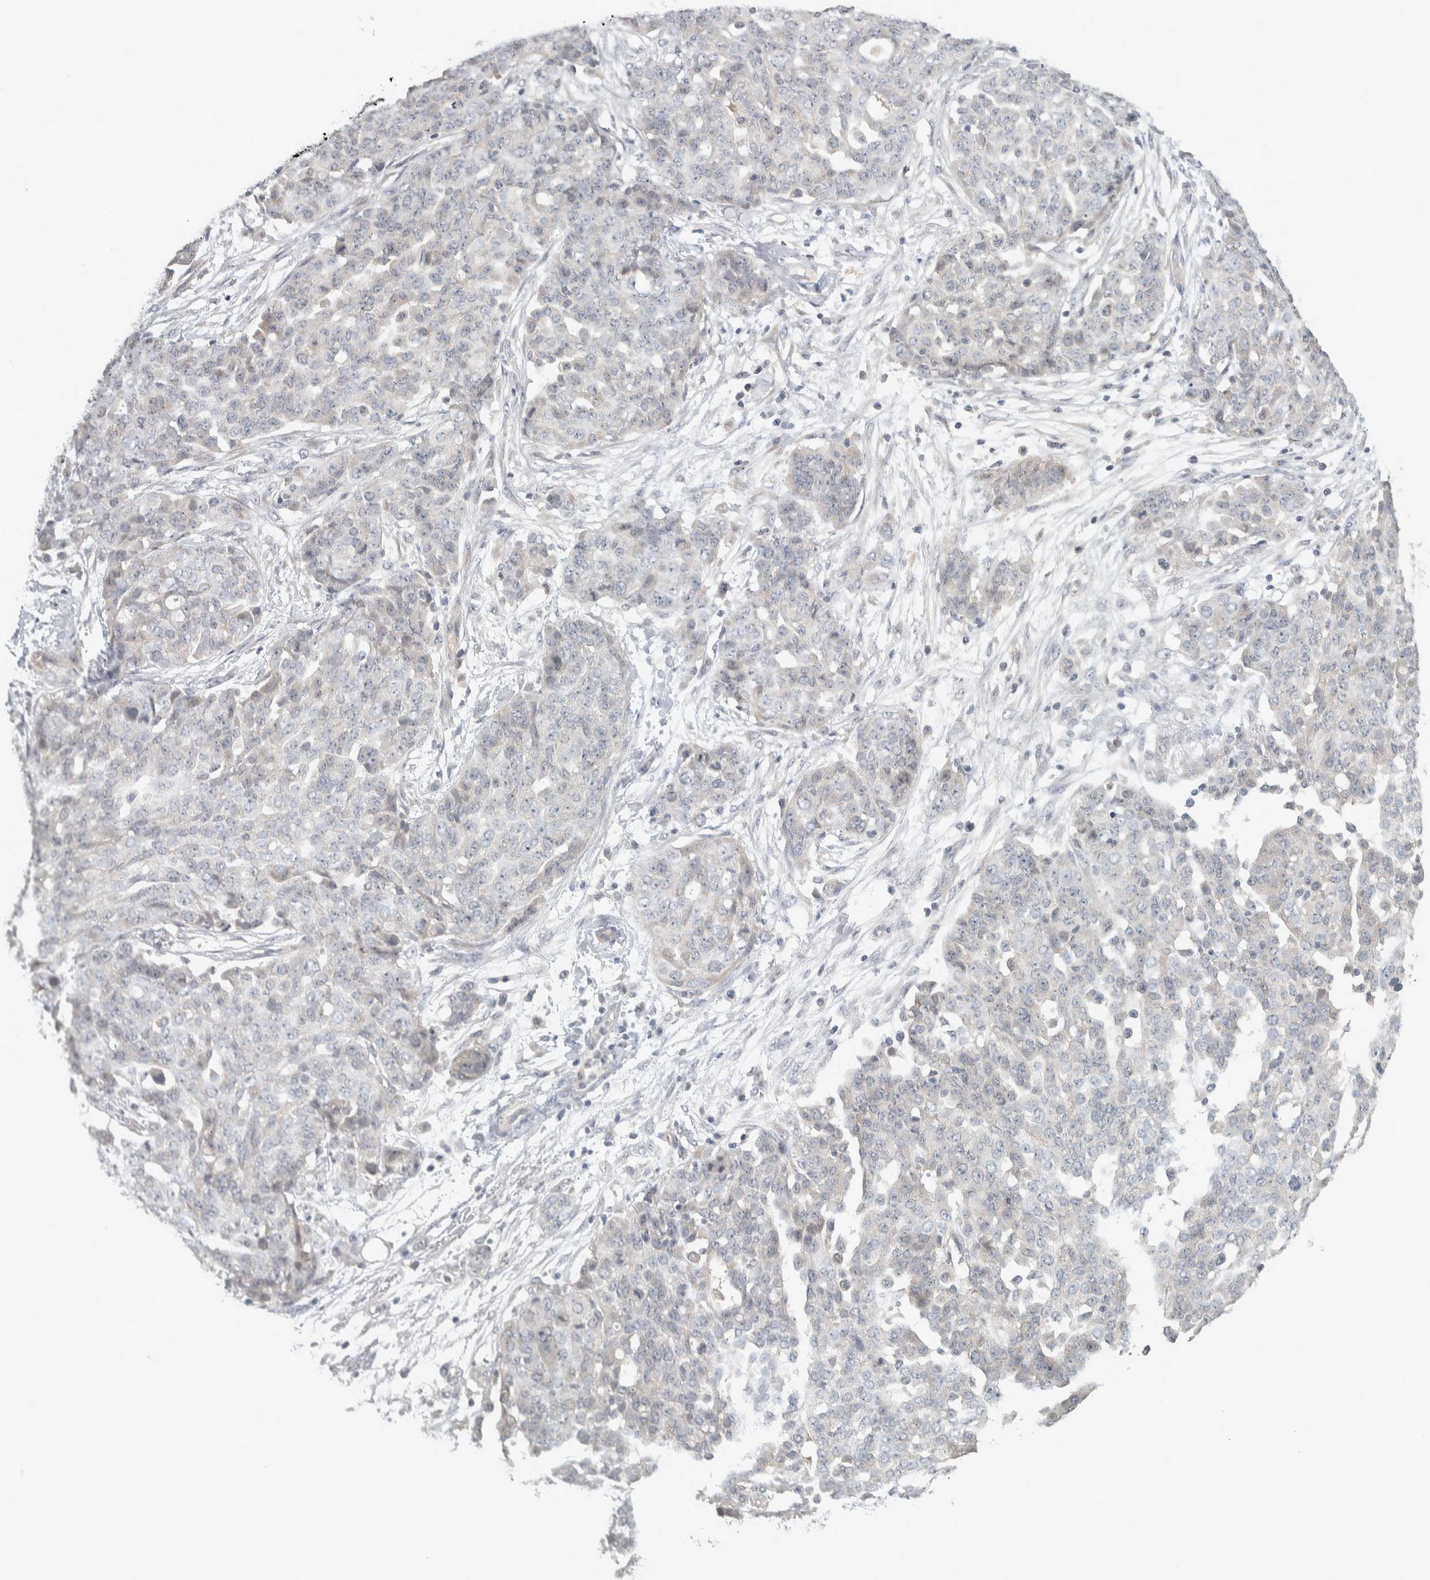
{"staining": {"intensity": "negative", "quantity": "none", "location": "none"}, "tissue": "ovarian cancer", "cell_type": "Tumor cells", "image_type": "cancer", "snomed": [{"axis": "morphology", "description": "Cystadenocarcinoma, serous, NOS"}, {"axis": "topography", "description": "Soft tissue"}, {"axis": "topography", "description": "Ovary"}], "caption": "High magnification brightfield microscopy of serous cystadenocarcinoma (ovarian) stained with DAB (brown) and counterstained with hematoxylin (blue): tumor cells show no significant positivity. (Brightfield microscopy of DAB (3,3'-diaminobenzidine) immunohistochemistry (IHC) at high magnification).", "gene": "AFP", "patient": {"sex": "female", "age": 57}}